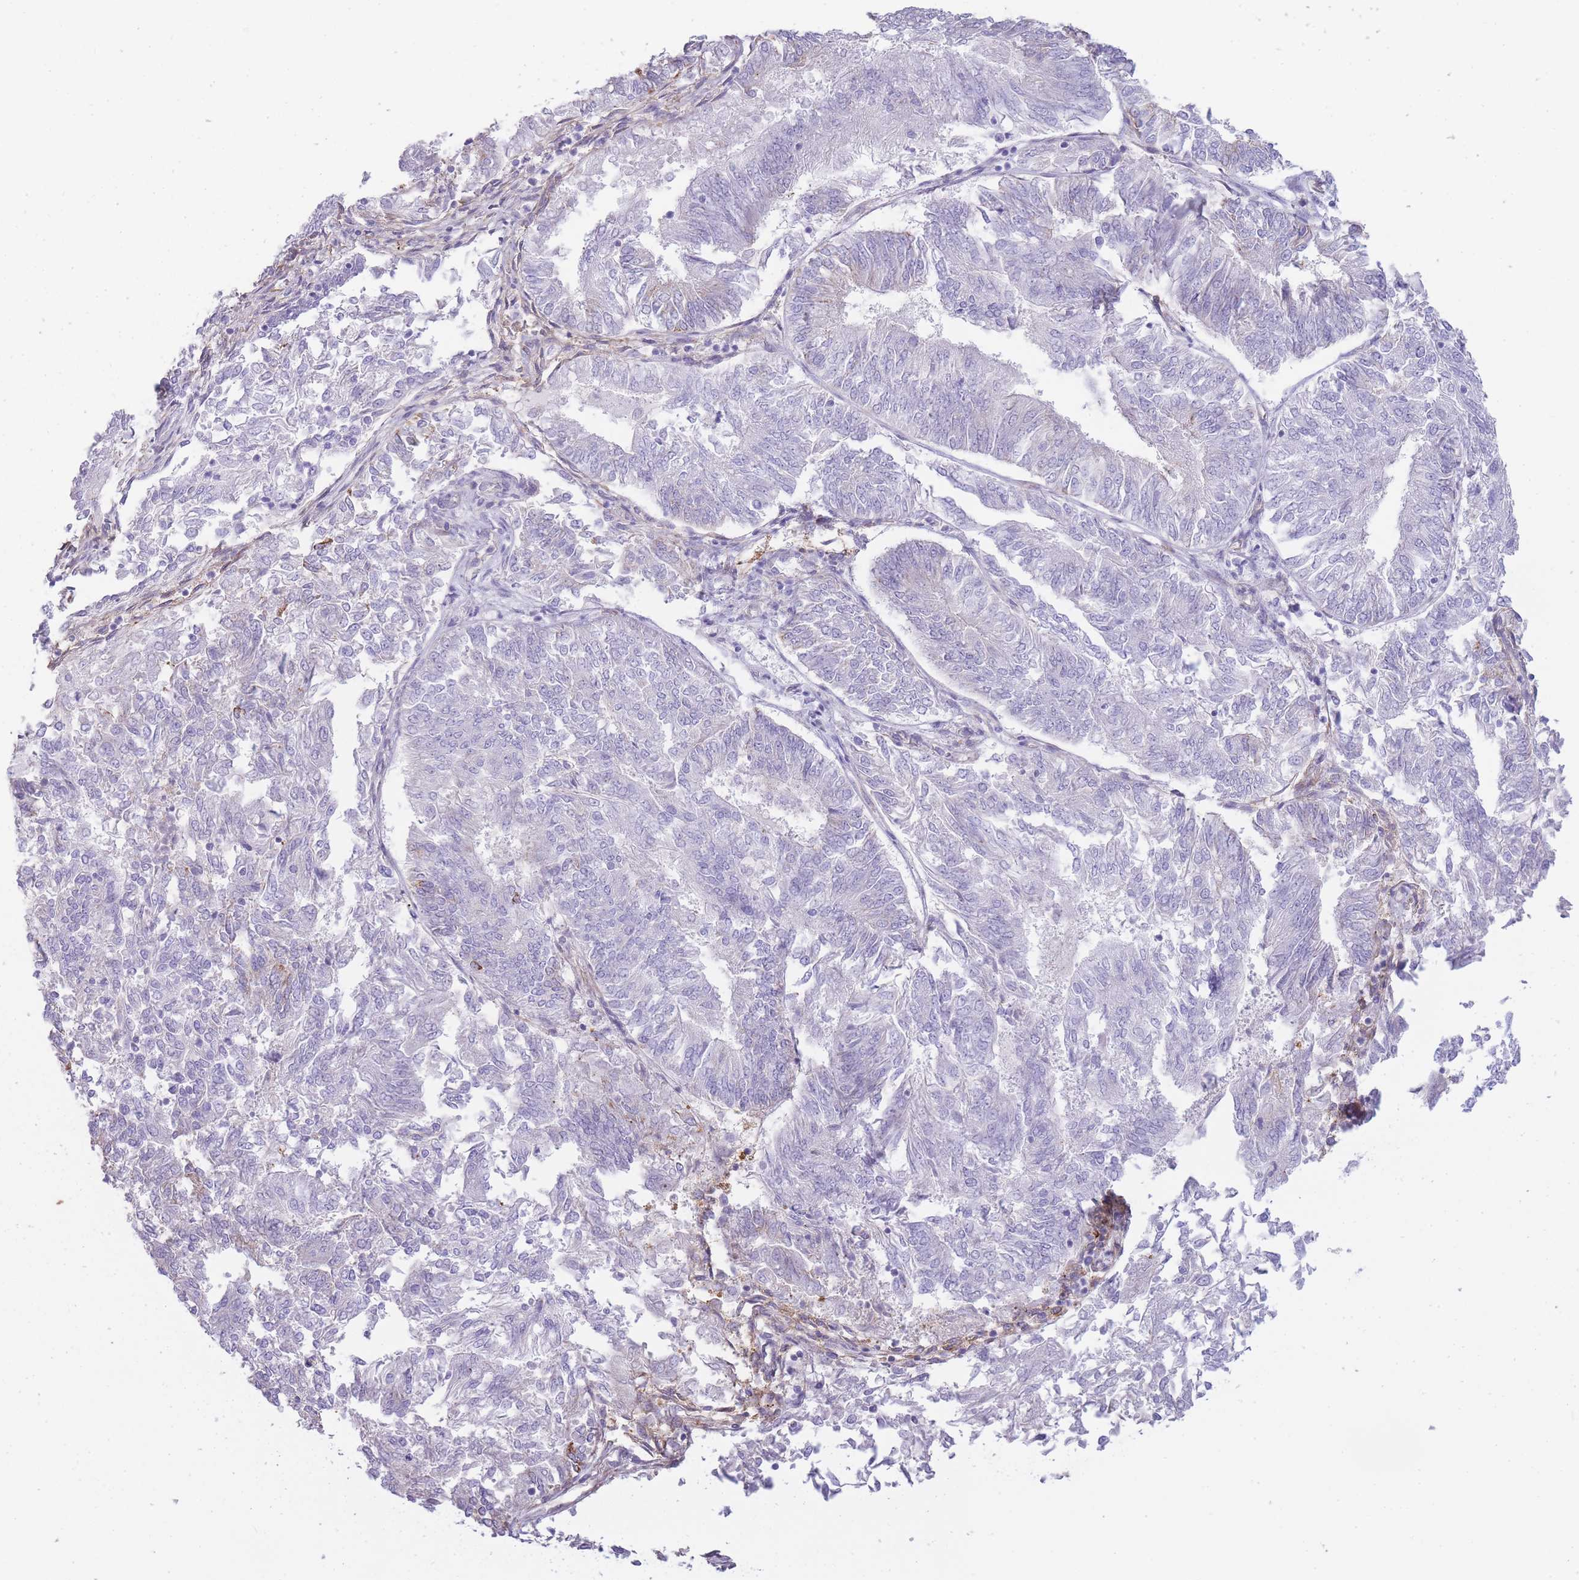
{"staining": {"intensity": "strong", "quantity": "<25%", "location": "cytoplasmic/membranous"}, "tissue": "endometrial cancer", "cell_type": "Tumor cells", "image_type": "cancer", "snomed": [{"axis": "morphology", "description": "Adenocarcinoma, NOS"}, {"axis": "topography", "description": "Endometrium"}], "caption": "A photomicrograph of adenocarcinoma (endometrial) stained for a protein shows strong cytoplasmic/membranous brown staining in tumor cells.", "gene": "UTP14A", "patient": {"sex": "female", "age": 58}}